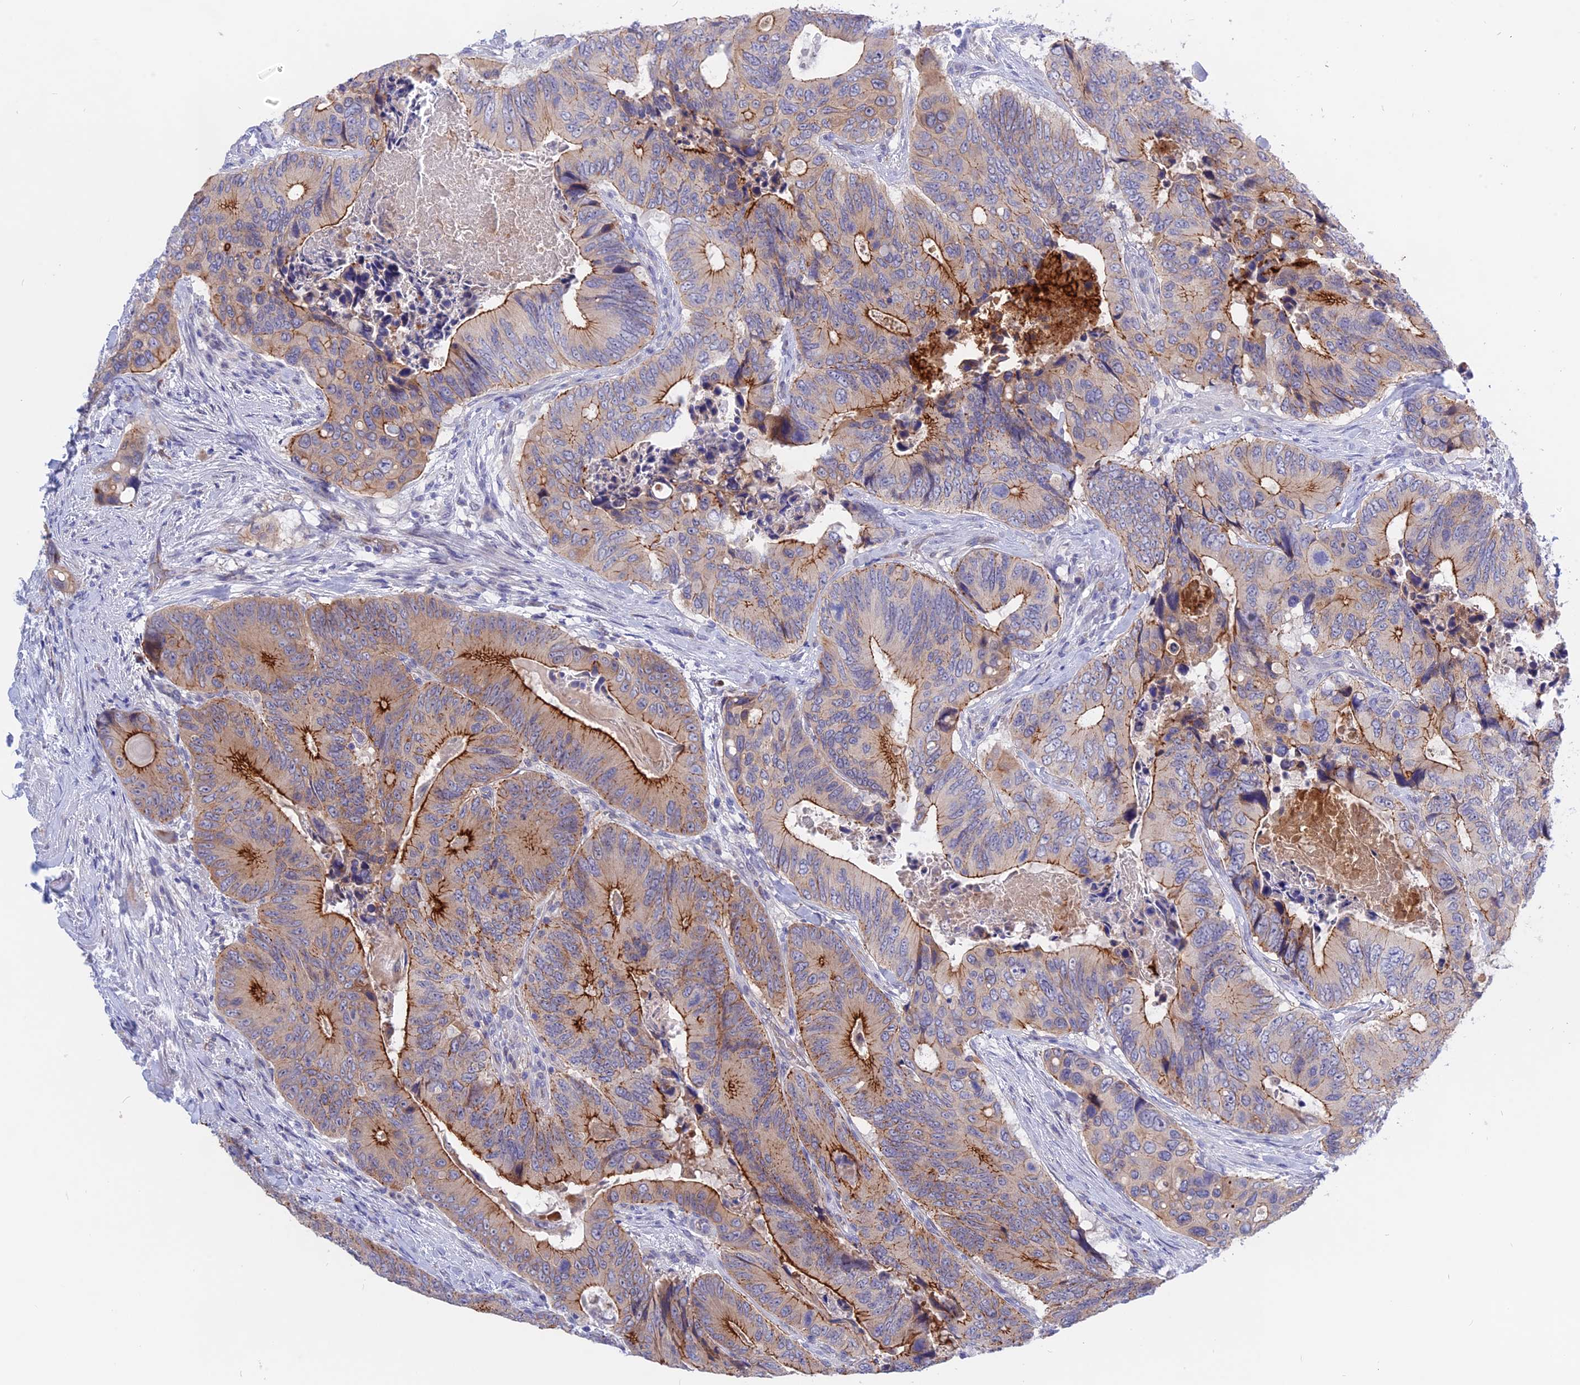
{"staining": {"intensity": "strong", "quantity": "25%-75%", "location": "cytoplasmic/membranous"}, "tissue": "colorectal cancer", "cell_type": "Tumor cells", "image_type": "cancer", "snomed": [{"axis": "morphology", "description": "Adenocarcinoma, NOS"}, {"axis": "topography", "description": "Colon"}], "caption": "Brown immunohistochemical staining in colorectal cancer displays strong cytoplasmic/membranous expression in approximately 25%-75% of tumor cells.", "gene": "GK5", "patient": {"sex": "male", "age": 84}}